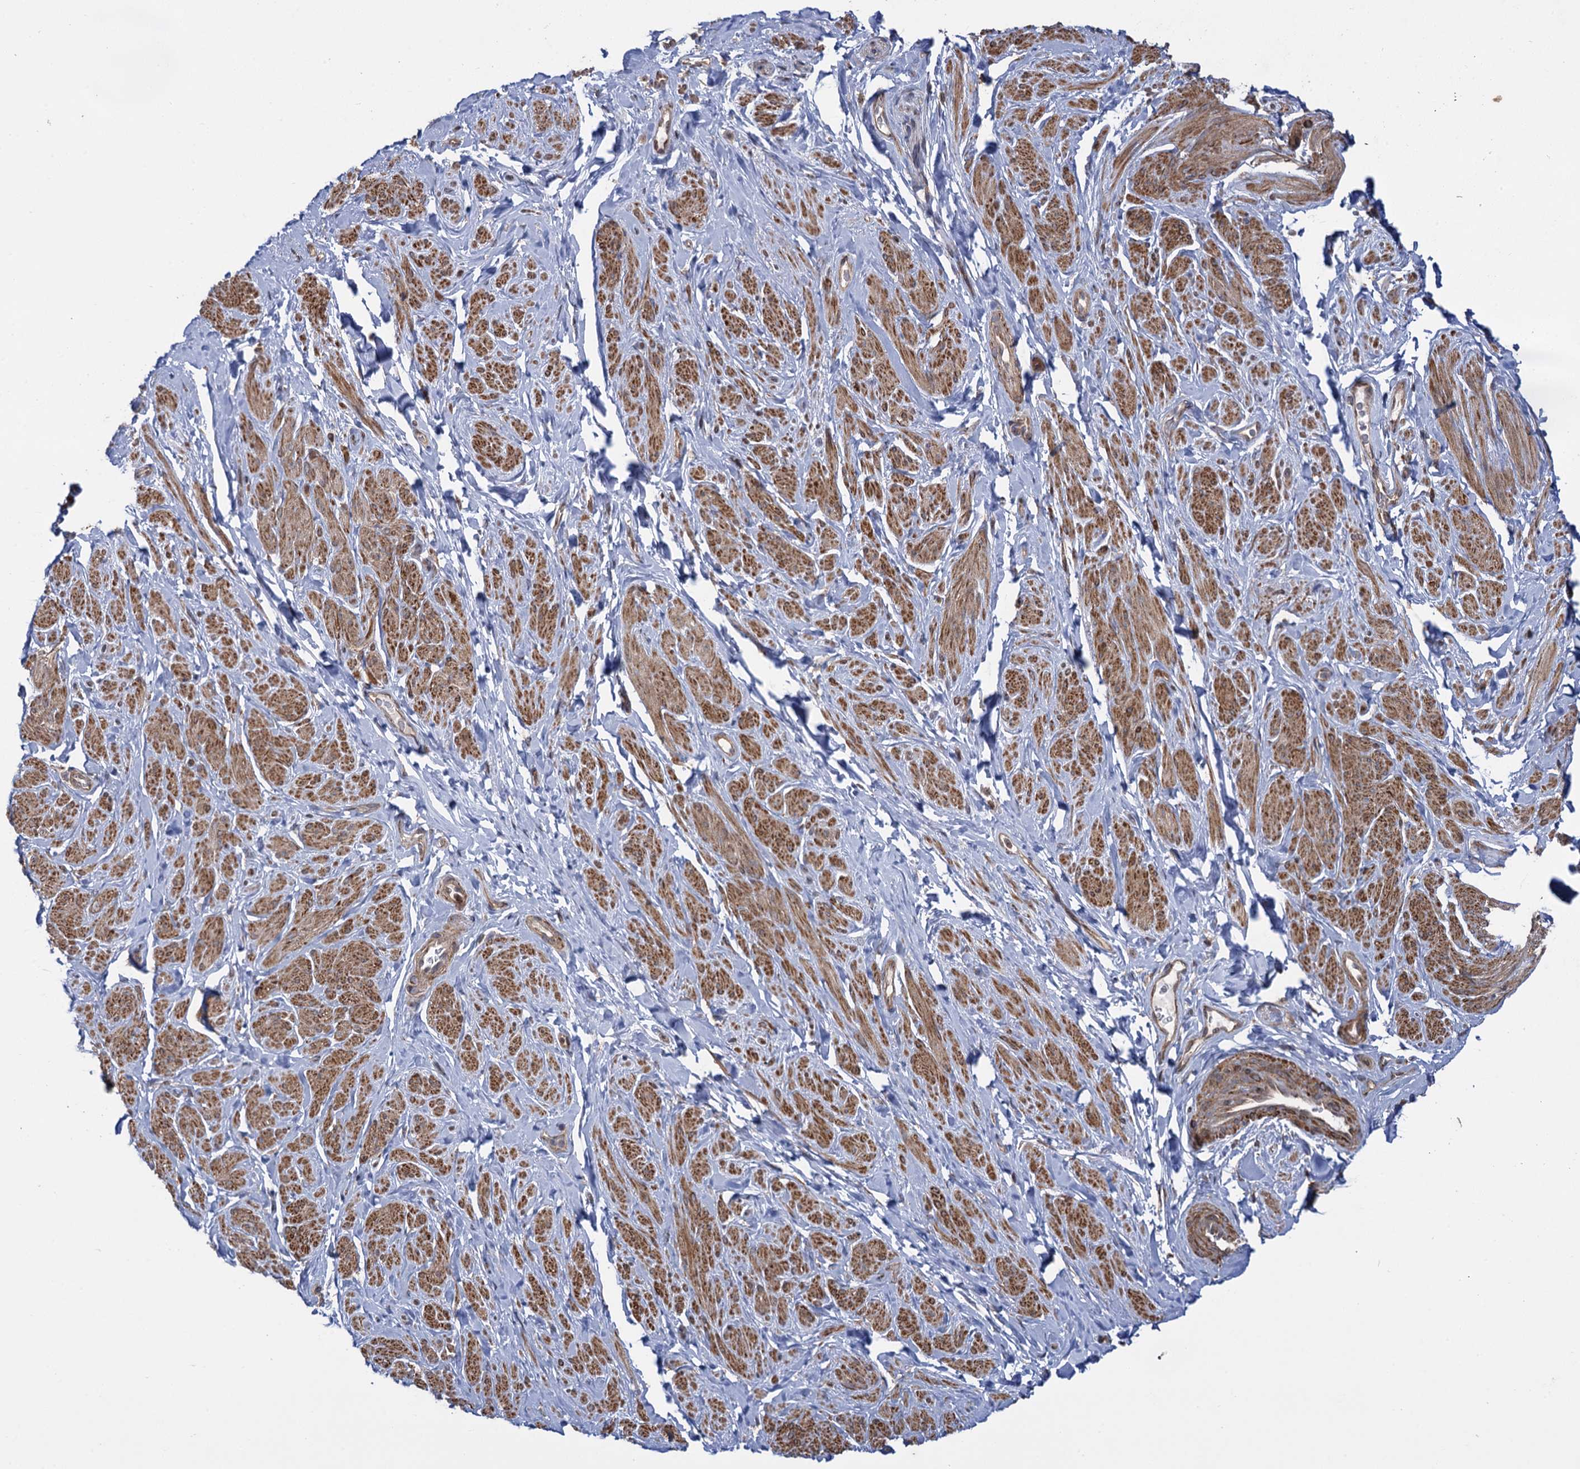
{"staining": {"intensity": "moderate", "quantity": "25%-75%", "location": "cytoplasmic/membranous"}, "tissue": "smooth muscle", "cell_type": "Smooth muscle cells", "image_type": "normal", "snomed": [{"axis": "morphology", "description": "Normal tissue, NOS"}, {"axis": "topography", "description": "Smooth muscle"}, {"axis": "topography", "description": "Peripheral nerve tissue"}], "caption": "The image demonstrates immunohistochemical staining of unremarkable smooth muscle. There is moderate cytoplasmic/membranous staining is appreciated in about 25%-75% of smooth muscle cells. (Stains: DAB (3,3'-diaminobenzidine) in brown, nuclei in blue, Microscopy: brightfield microscopy at high magnification).", "gene": "HAUS1", "patient": {"sex": "male", "age": 69}}